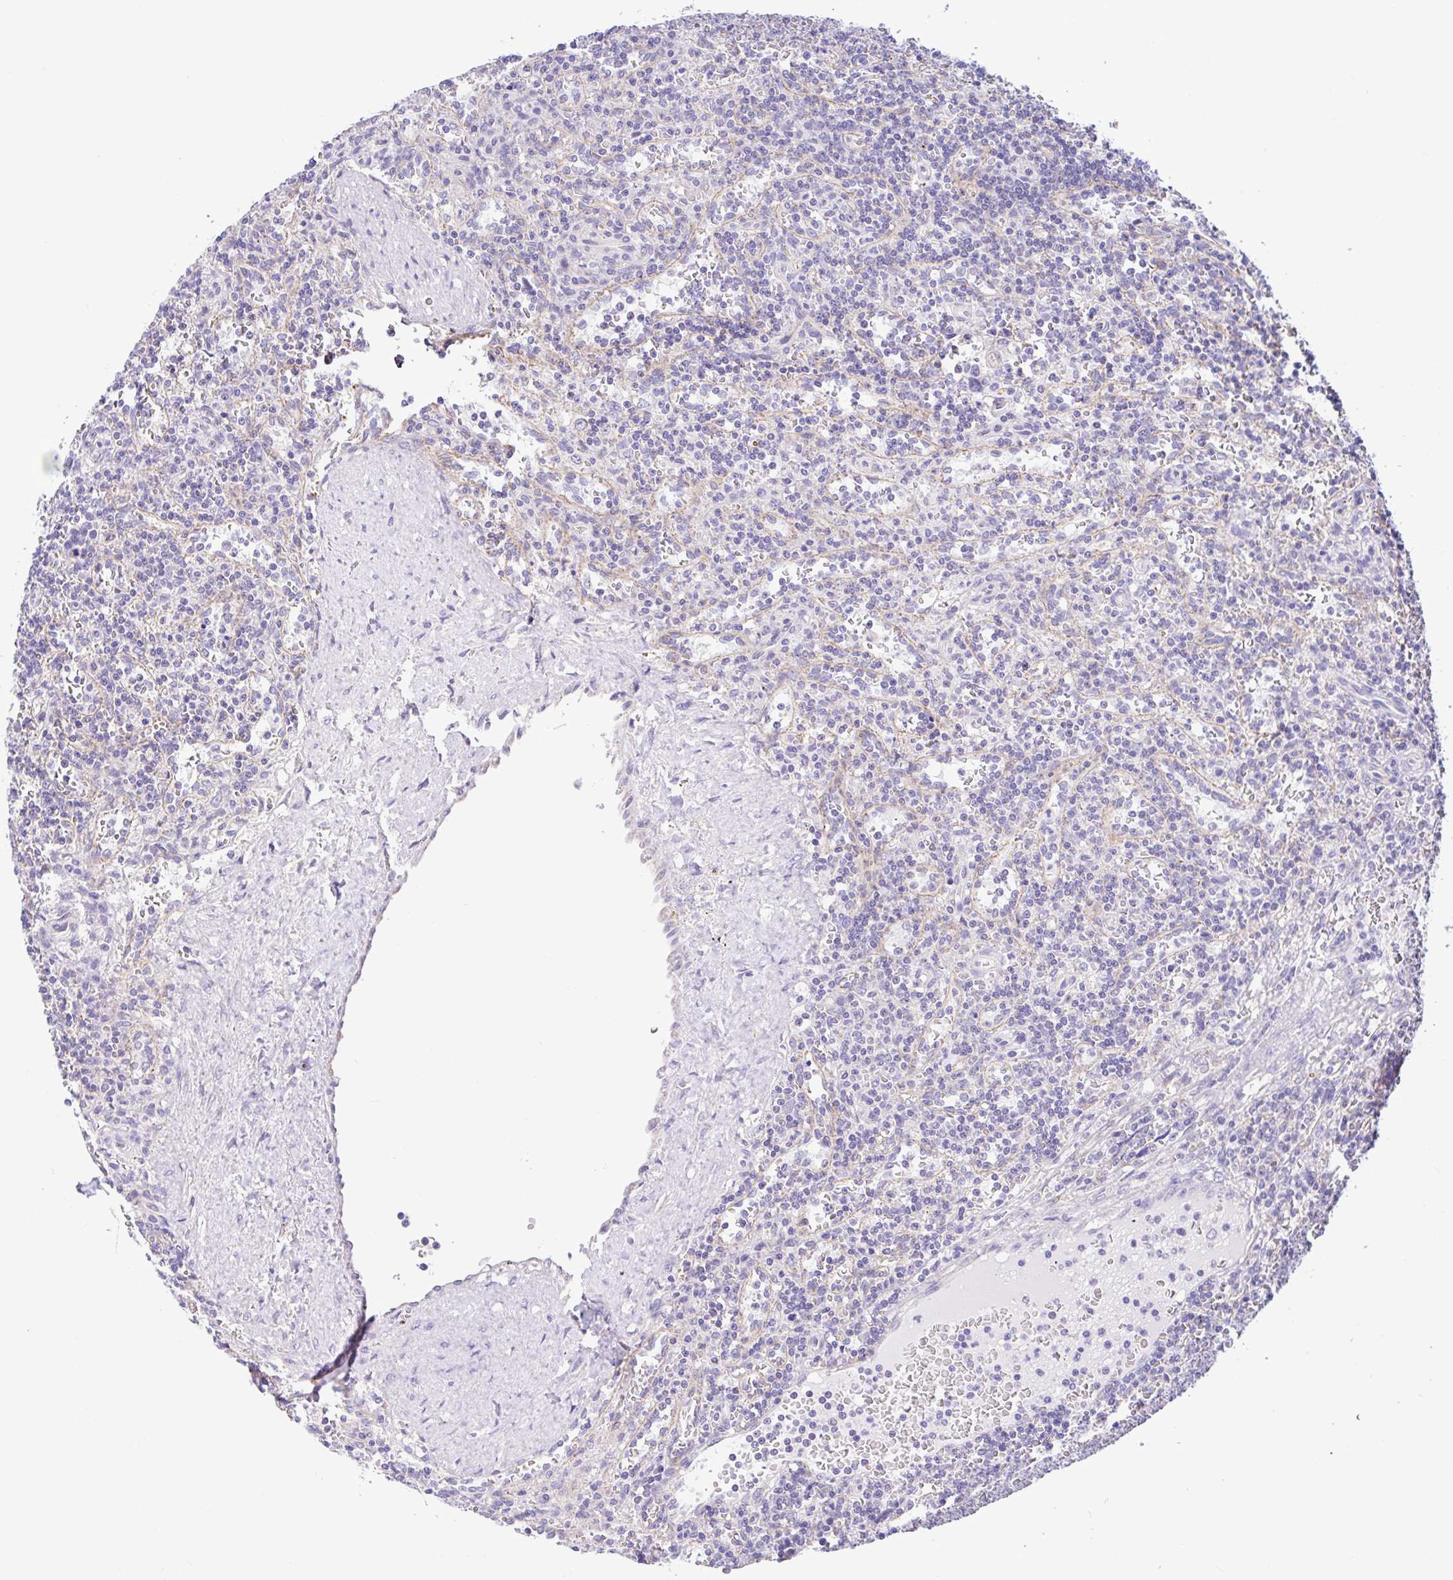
{"staining": {"intensity": "negative", "quantity": "none", "location": "none"}, "tissue": "lymphoma", "cell_type": "Tumor cells", "image_type": "cancer", "snomed": [{"axis": "morphology", "description": "Malignant lymphoma, non-Hodgkin's type, Low grade"}, {"axis": "topography", "description": "Spleen"}], "caption": "Protein analysis of low-grade malignant lymphoma, non-Hodgkin's type displays no significant staining in tumor cells.", "gene": "NDUFS2", "patient": {"sex": "male", "age": 73}}